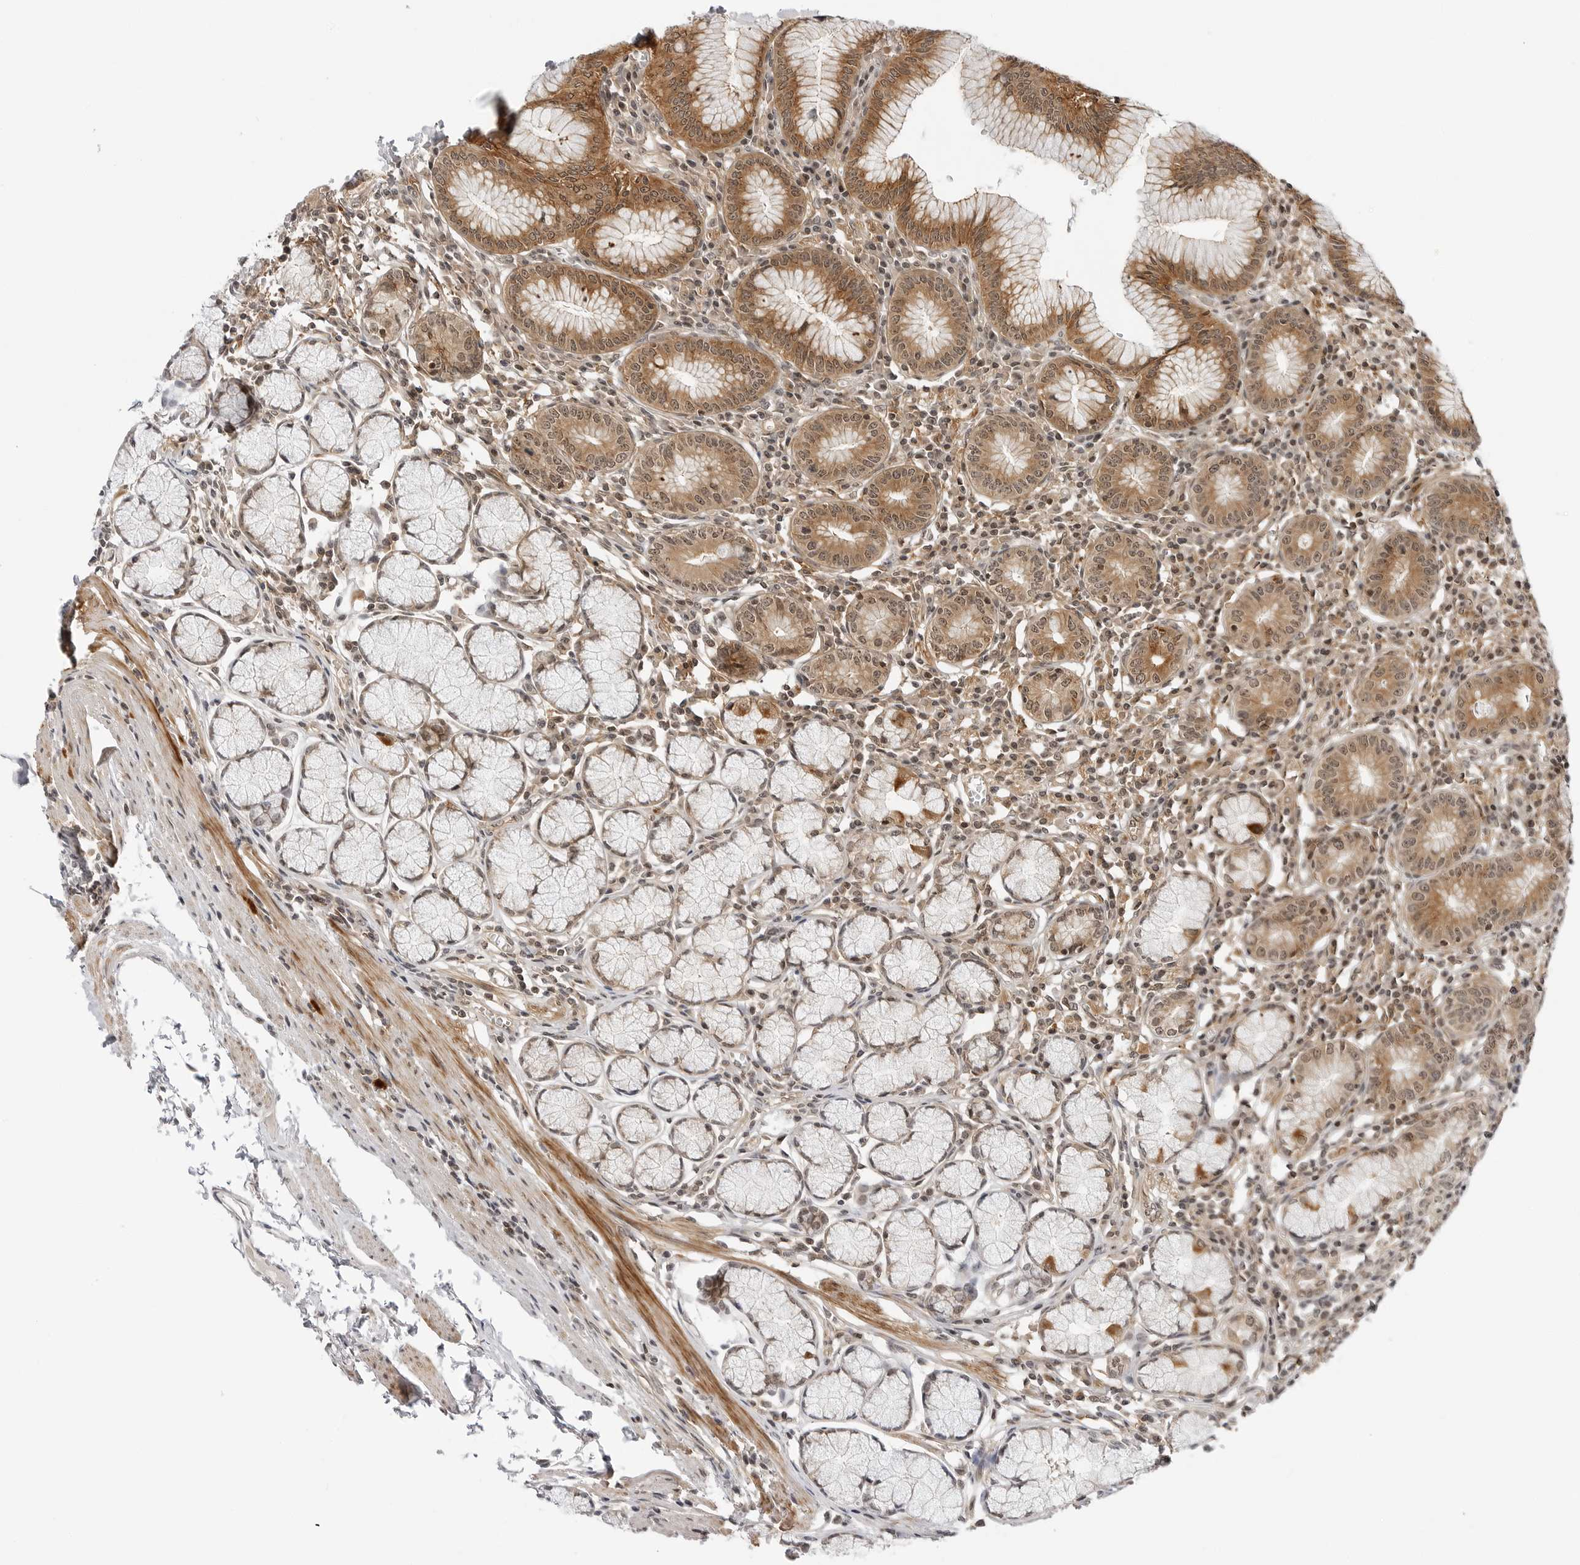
{"staining": {"intensity": "strong", "quantity": "25%-75%", "location": "cytoplasmic/membranous,nuclear"}, "tissue": "stomach", "cell_type": "Glandular cells", "image_type": "normal", "snomed": [{"axis": "morphology", "description": "Normal tissue, NOS"}, {"axis": "topography", "description": "Stomach"}], "caption": "Strong cytoplasmic/membranous,nuclear expression is seen in approximately 25%-75% of glandular cells in unremarkable stomach.", "gene": "MAP2K5", "patient": {"sex": "male", "age": 55}}